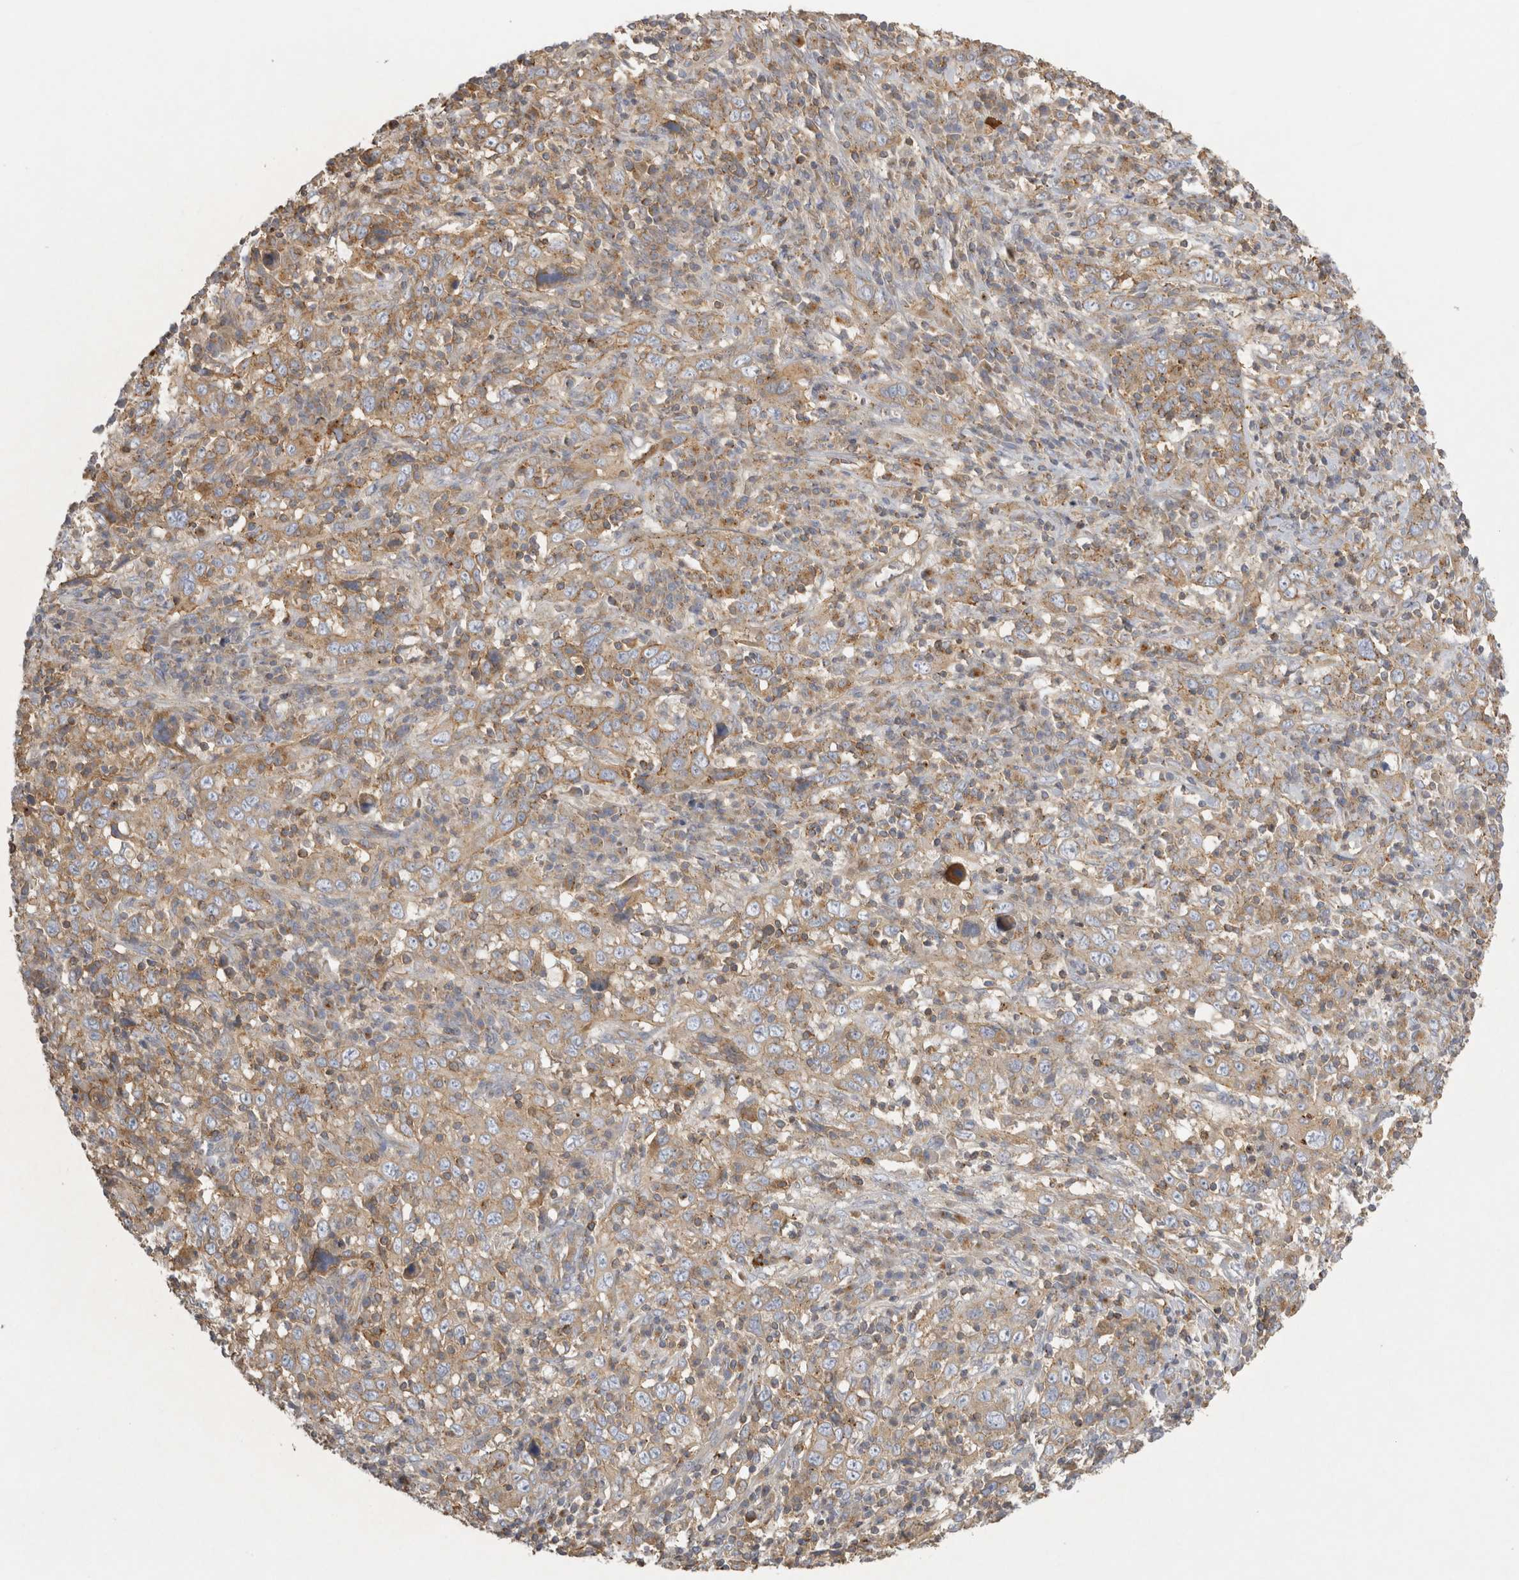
{"staining": {"intensity": "weak", "quantity": "25%-75%", "location": "cytoplasmic/membranous"}, "tissue": "cervical cancer", "cell_type": "Tumor cells", "image_type": "cancer", "snomed": [{"axis": "morphology", "description": "Squamous cell carcinoma, NOS"}, {"axis": "topography", "description": "Cervix"}], "caption": "An immunohistochemistry histopathology image of neoplastic tissue is shown. Protein staining in brown highlights weak cytoplasmic/membranous positivity in cervical cancer within tumor cells.", "gene": "CHMP6", "patient": {"sex": "female", "age": 46}}